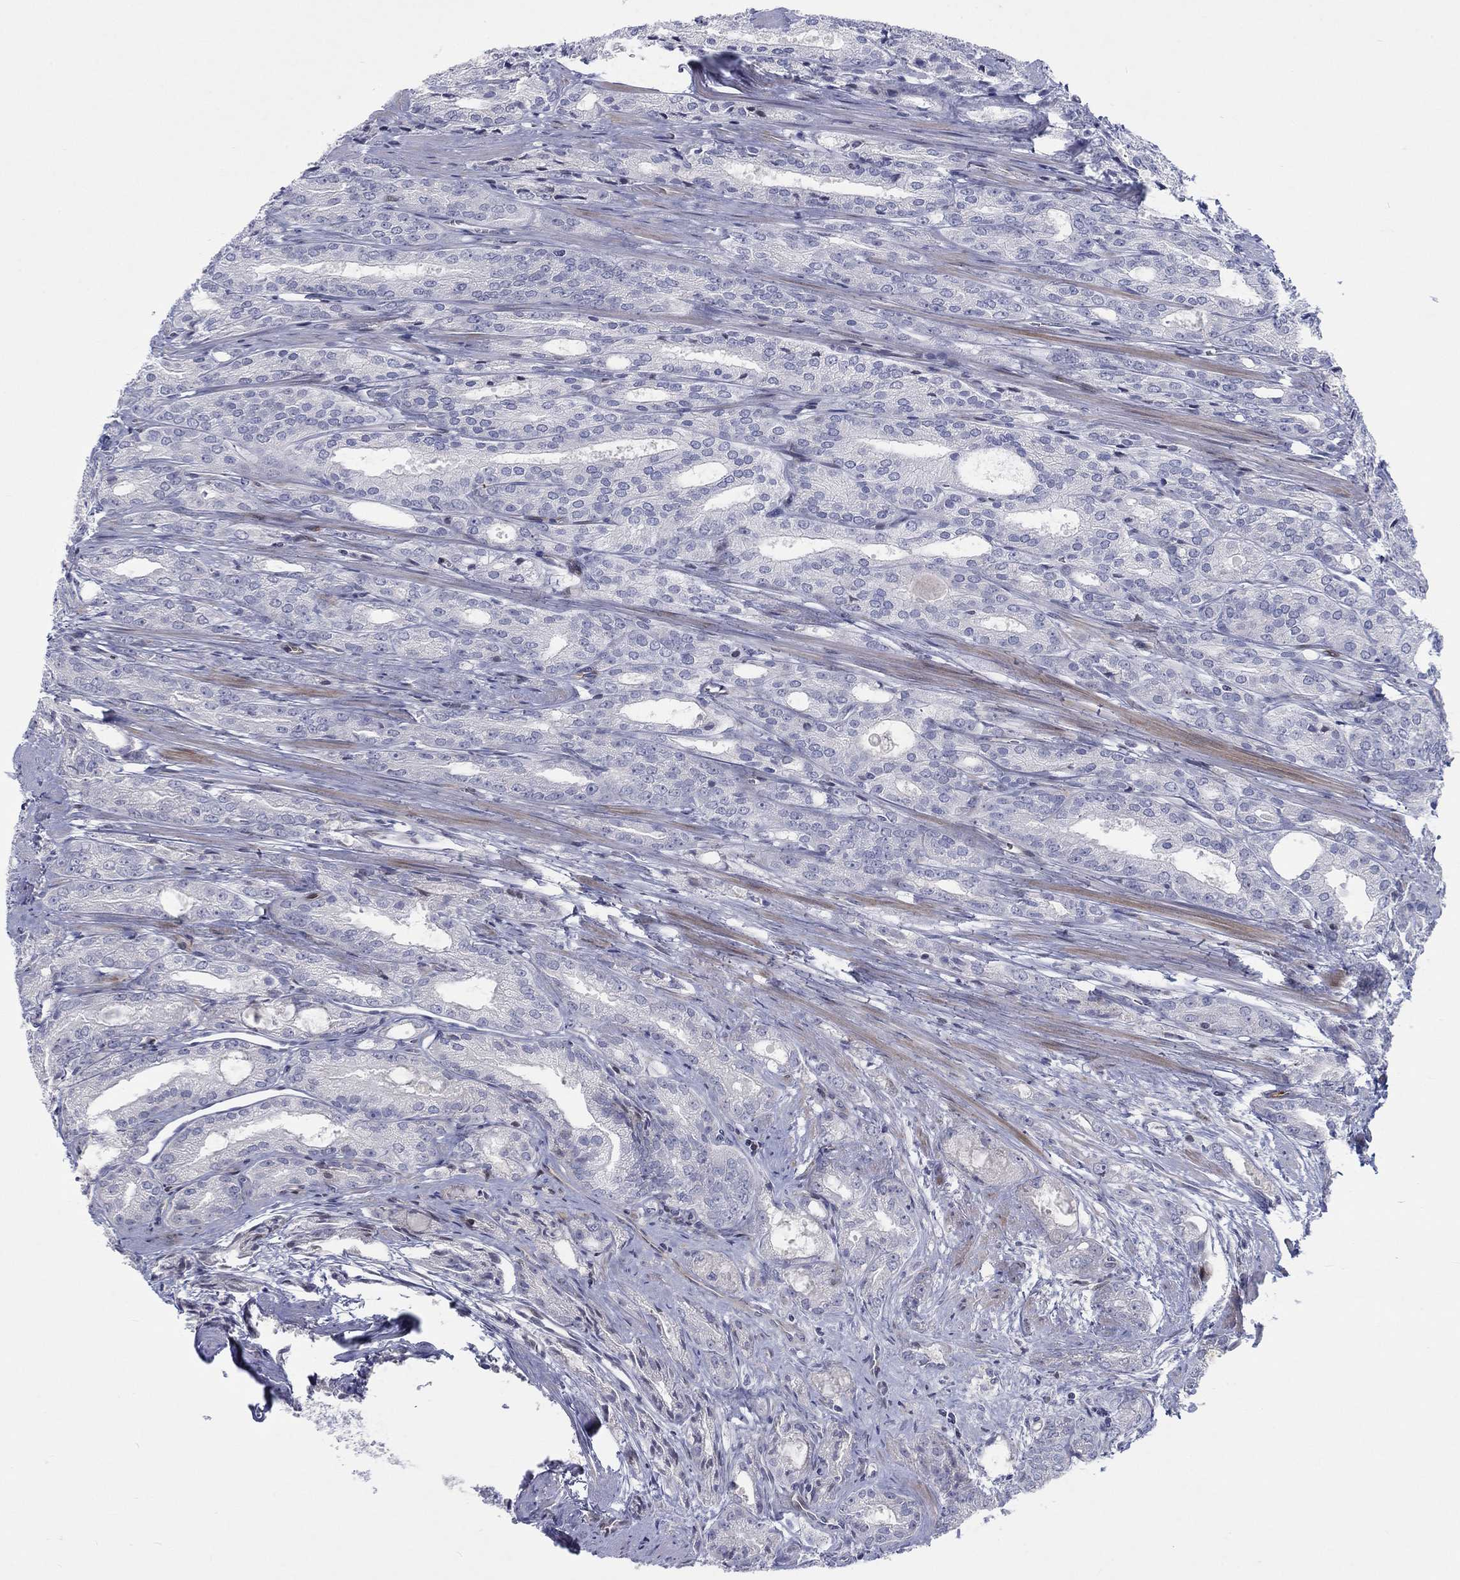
{"staining": {"intensity": "negative", "quantity": "none", "location": "none"}, "tissue": "prostate cancer", "cell_type": "Tumor cells", "image_type": "cancer", "snomed": [{"axis": "morphology", "description": "Adenocarcinoma, NOS"}, {"axis": "morphology", "description": "Adenocarcinoma, High grade"}, {"axis": "topography", "description": "Prostate"}], "caption": "High power microscopy photomicrograph of an IHC image of prostate cancer, revealing no significant expression in tumor cells. (DAB immunohistochemistry, high magnification).", "gene": "ARHGAP36", "patient": {"sex": "male", "age": 70}}